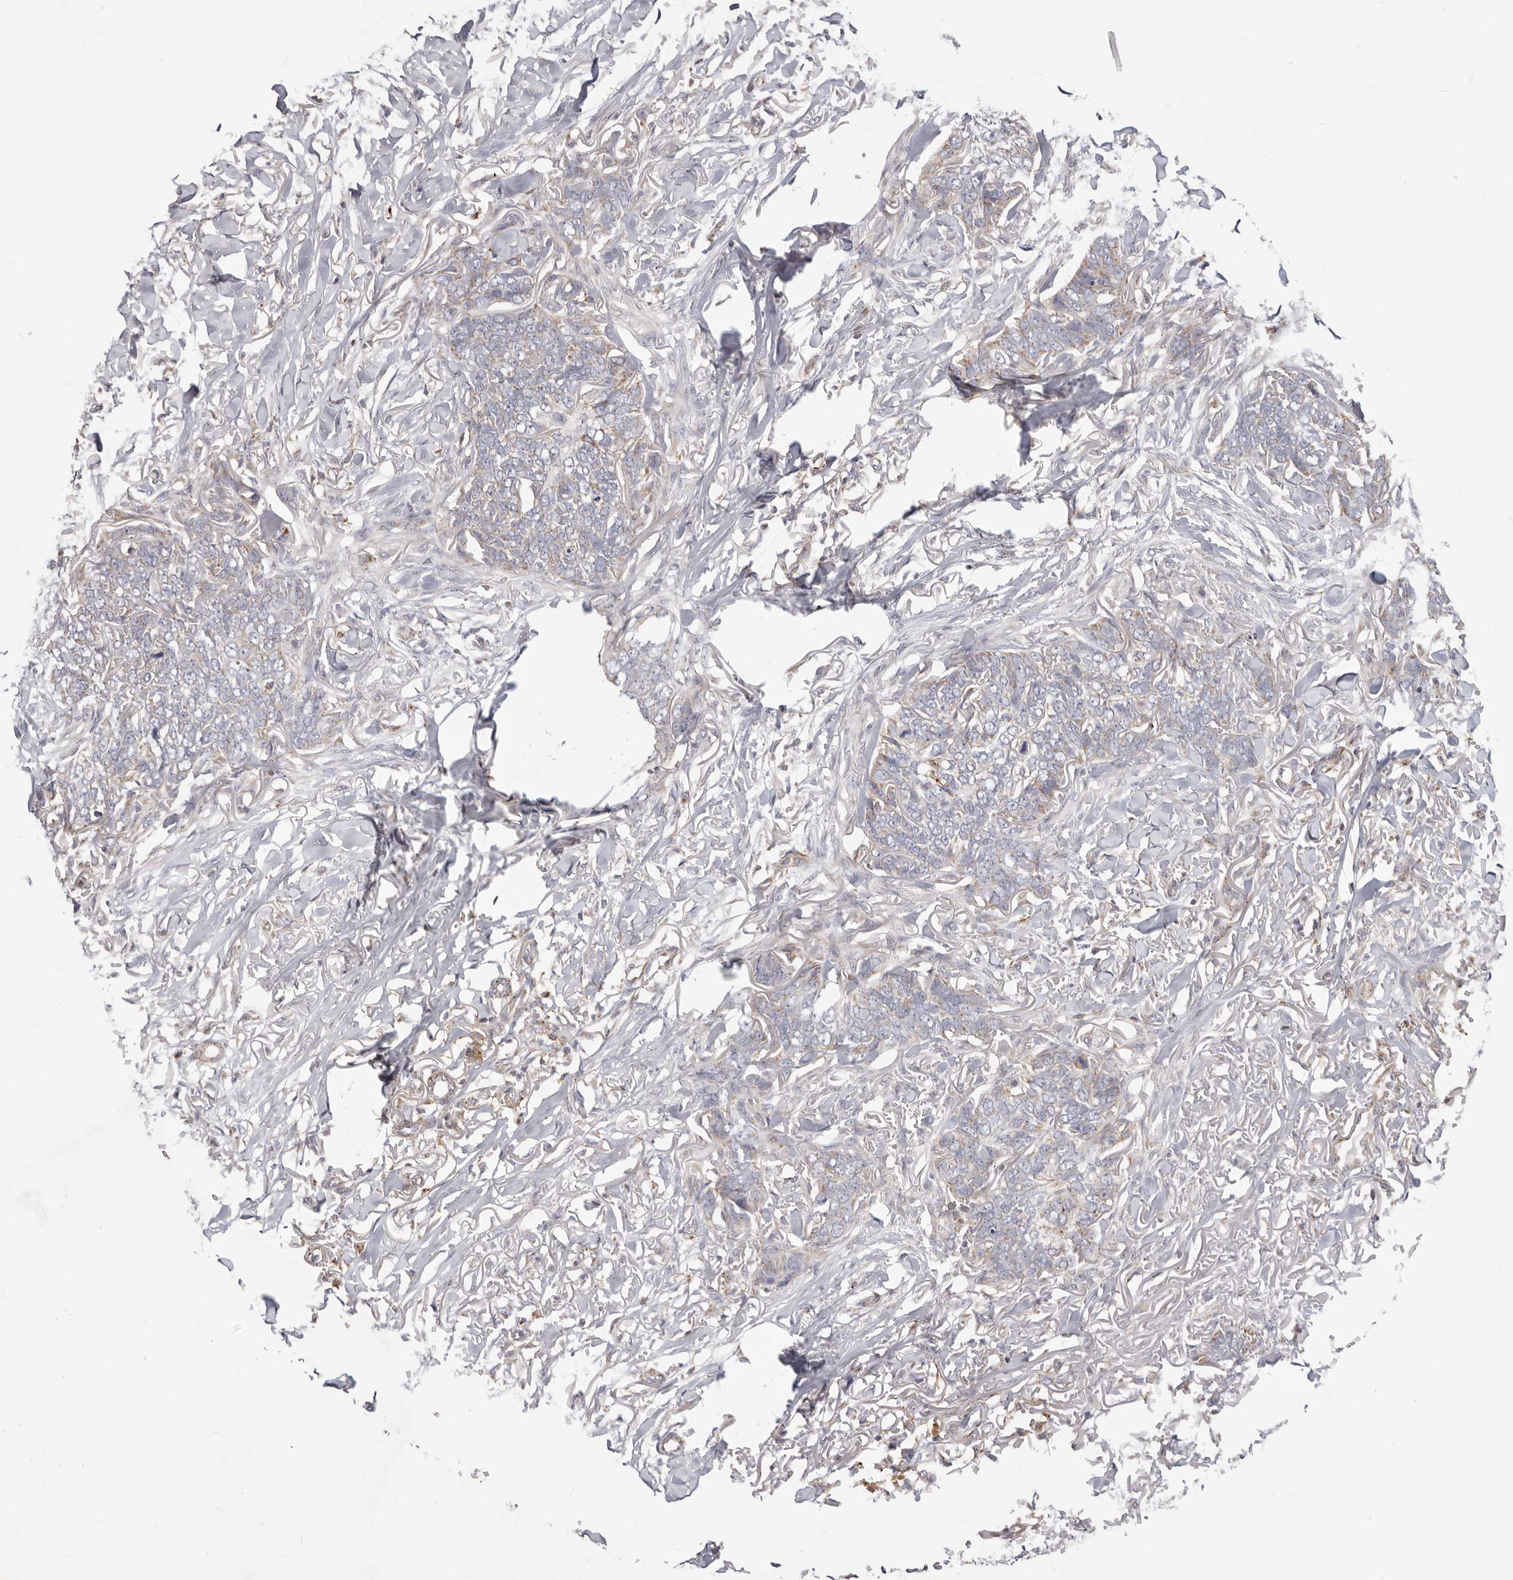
{"staining": {"intensity": "negative", "quantity": "none", "location": "none"}, "tissue": "skin cancer", "cell_type": "Tumor cells", "image_type": "cancer", "snomed": [{"axis": "morphology", "description": "Normal tissue, NOS"}, {"axis": "morphology", "description": "Basal cell carcinoma"}, {"axis": "topography", "description": "Skin"}], "caption": "Skin cancer (basal cell carcinoma) was stained to show a protein in brown. There is no significant positivity in tumor cells.", "gene": "TOR3A", "patient": {"sex": "male", "age": 77}}